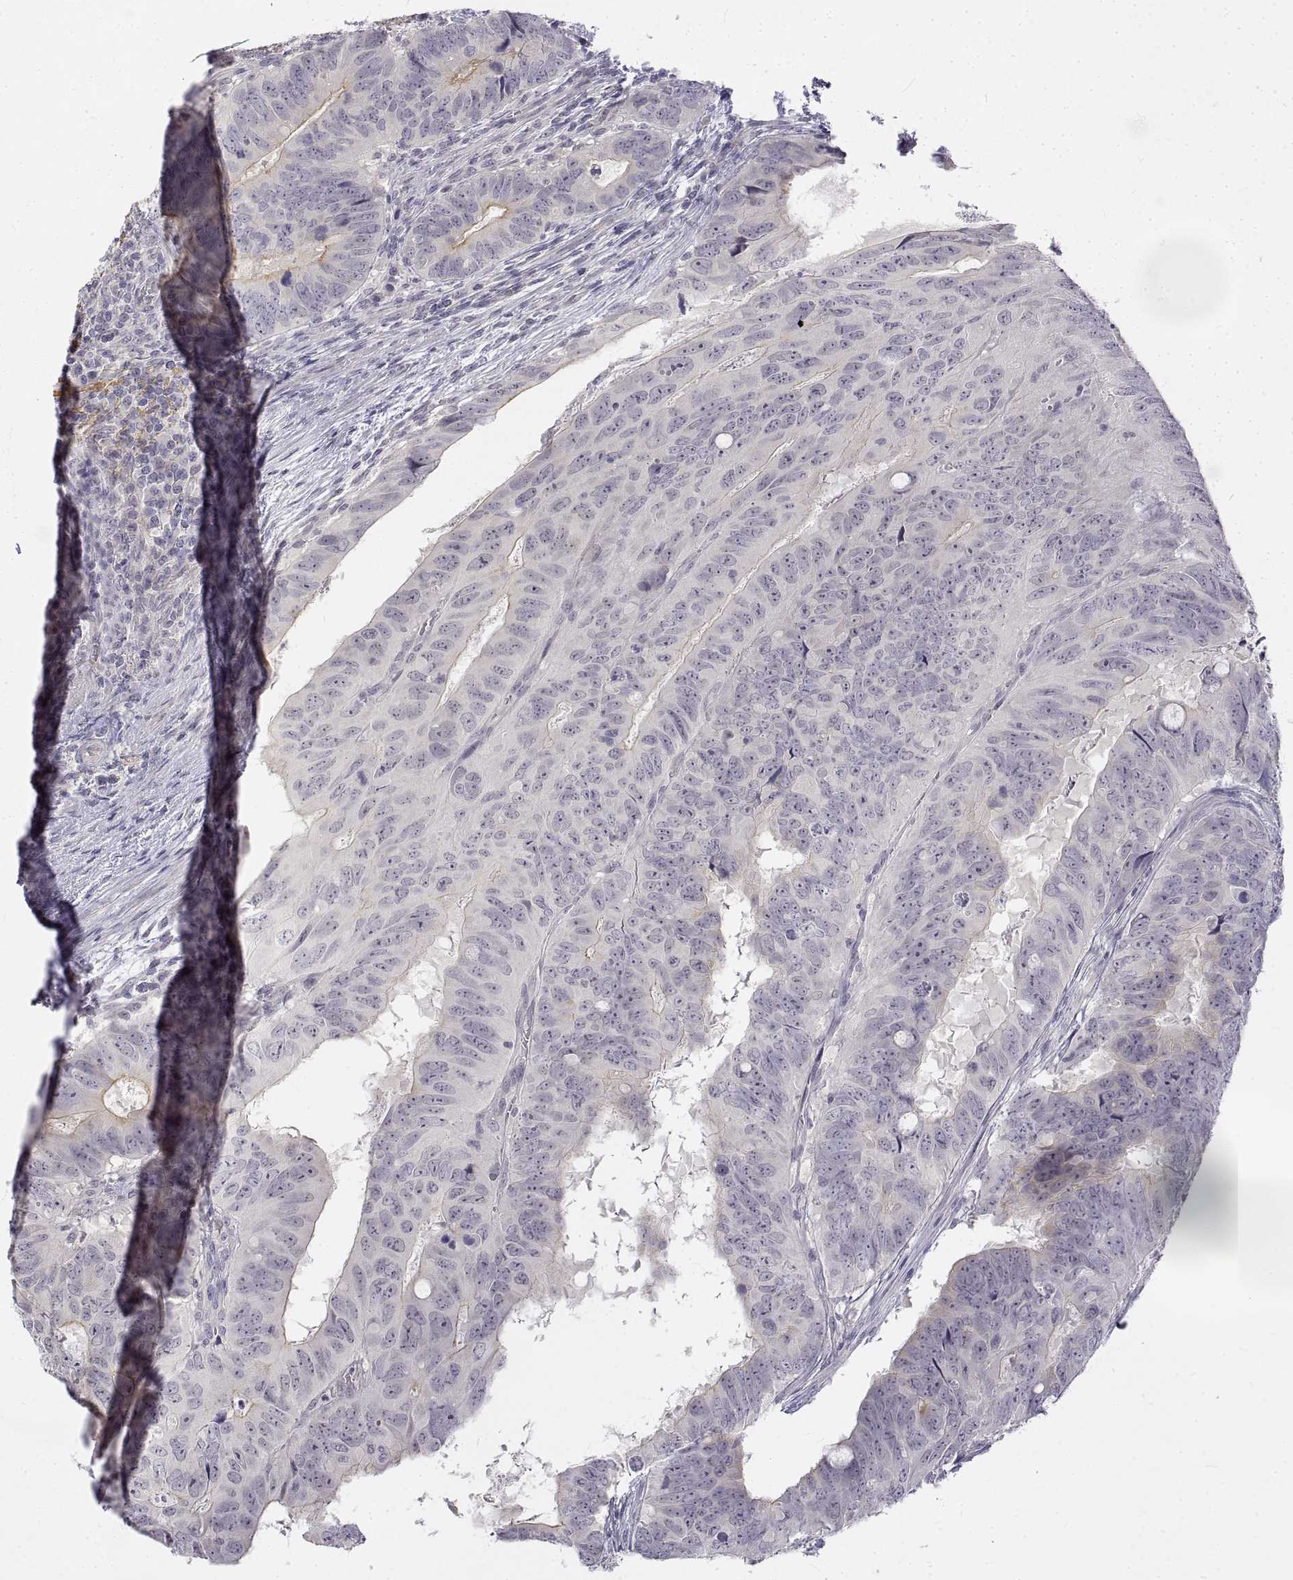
{"staining": {"intensity": "weak", "quantity": "<25%", "location": "cytoplasmic/membranous"}, "tissue": "colorectal cancer", "cell_type": "Tumor cells", "image_type": "cancer", "snomed": [{"axis": "morphology", "description": "Adenocarcinoma, NOS"}, {"axis": "topography", "description": "Colon"}], "caption": "Tumor cells are negative for brown protein staining in colorectal cancer (adenocarcinoma). (DAB (3,3'-diaminobenzidine) immunohistochemistry (IHC) with hematoxylin counter stain).", "gene": "ANO2", "patient": {"sex": "male", "age": 79}}